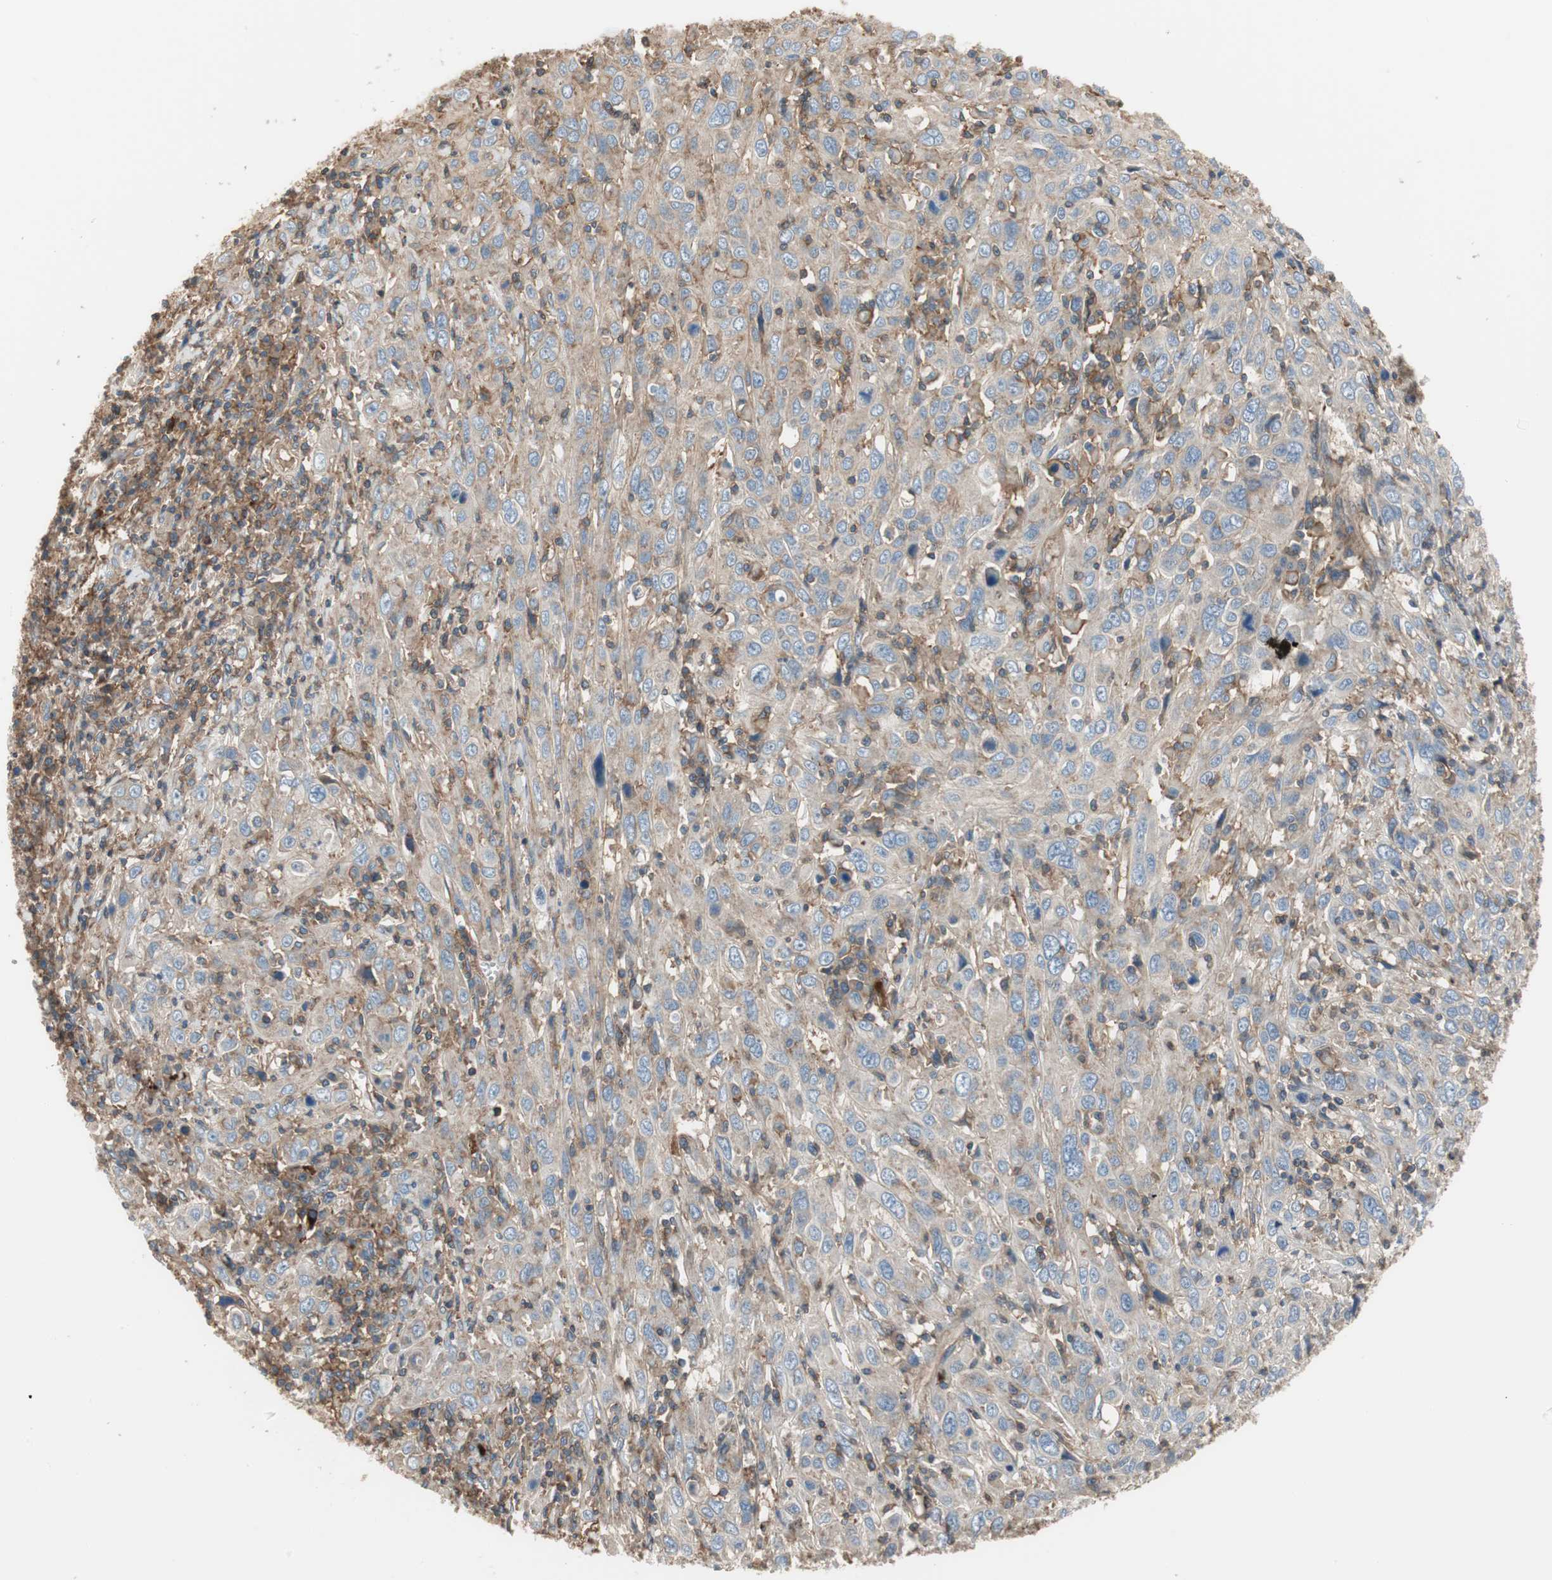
{"staining": {"intensity": "negative", "quantity": "none", "location": "none"}, "tissue": "cervical cancer", "cell_type": "Tumor cells", "image_type": "cancer", "snomed": [{"axis": "morphology", "description": "Squamous cell carcinoma, NOS"}, {"axis": "topography", "description": "Cervix"}], "caption": "This is an IHC photomicrograph of human cervical squamous cell carcinoma. There is no positivity in tumor cells.", "gene": "IL1RL1", "patient": {"sex": "female", "age": 46}}